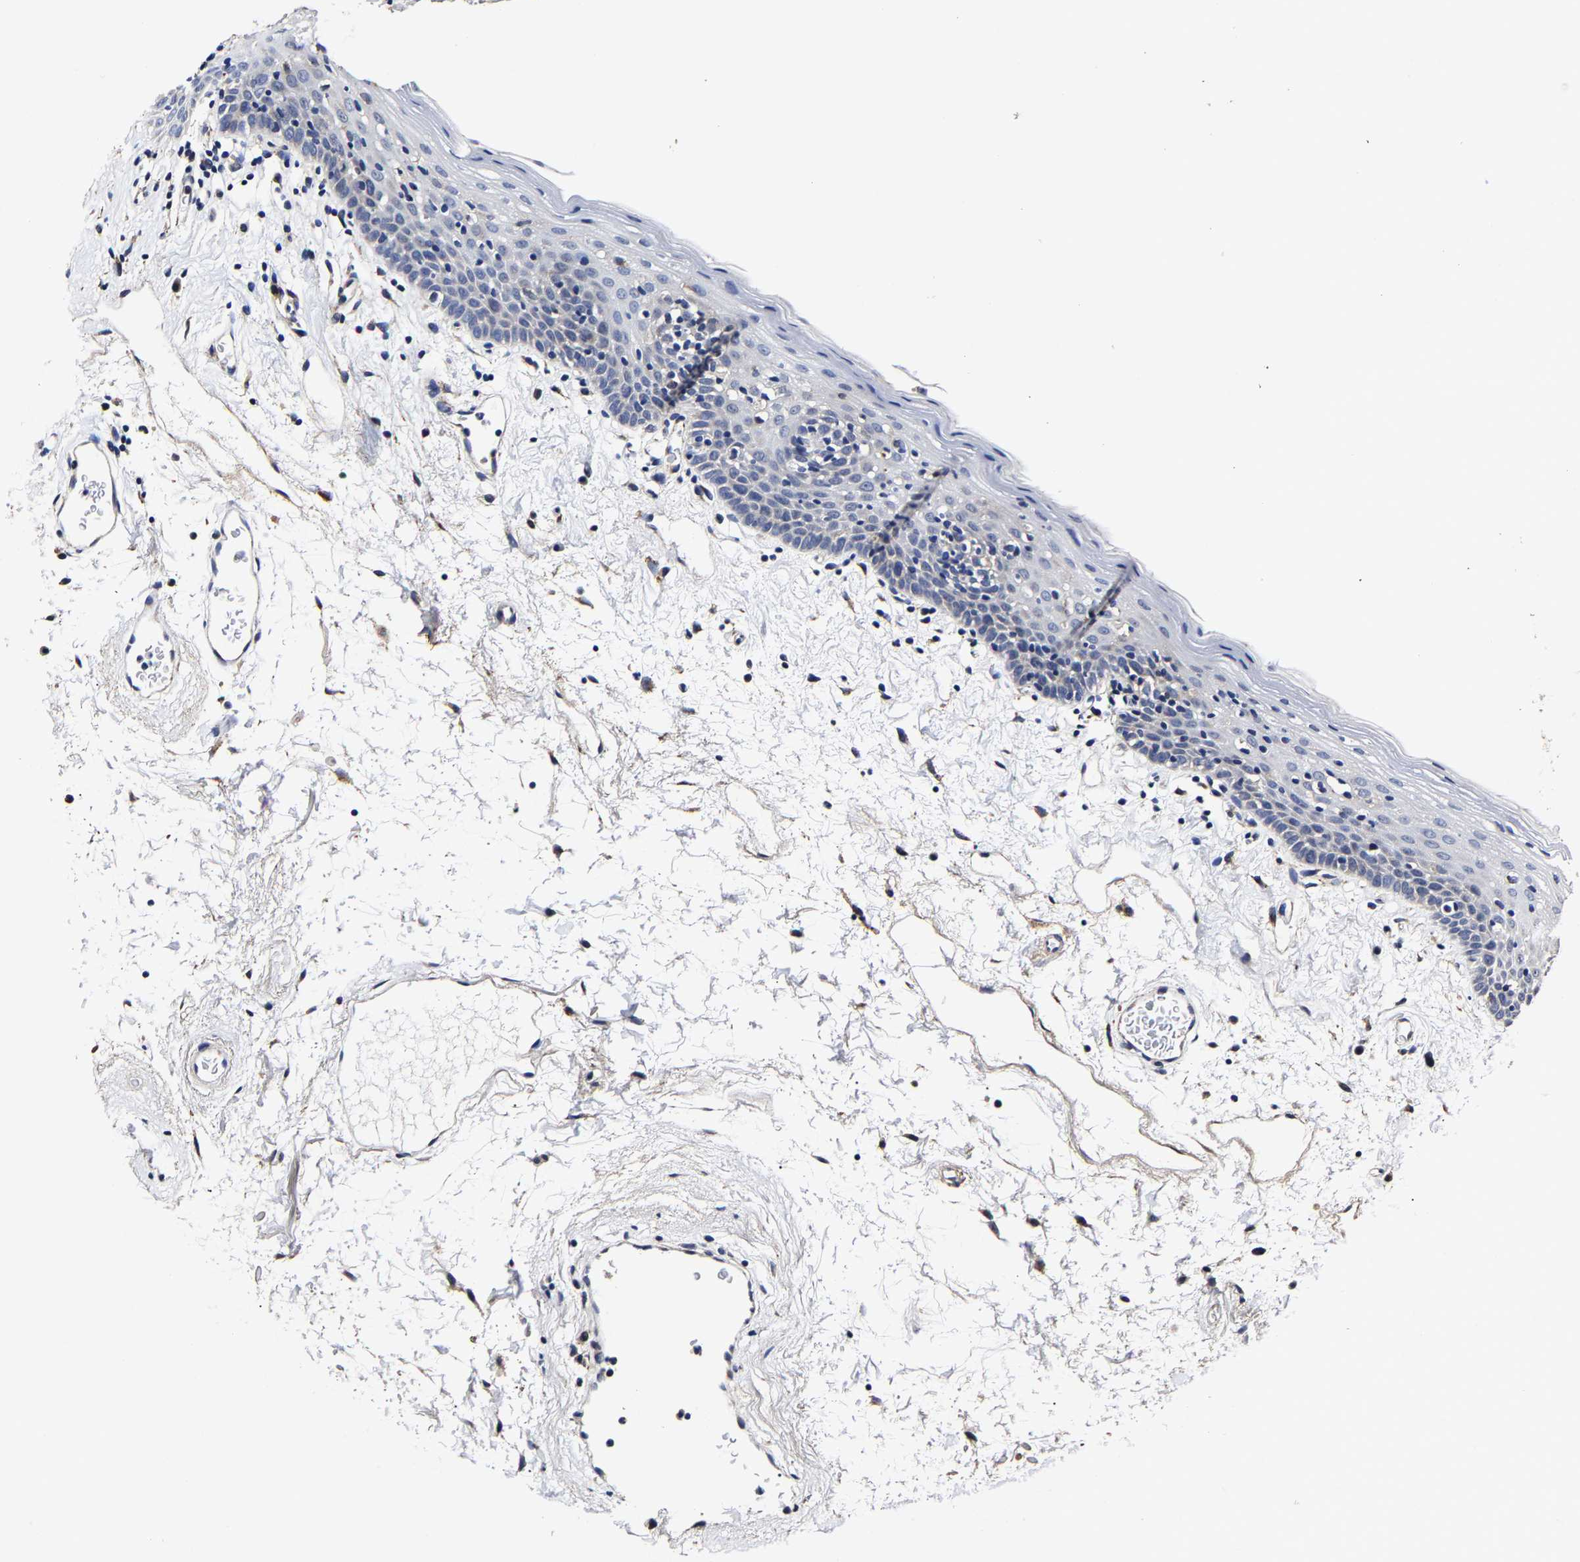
{"staining": {"intensity": "negative", "quantity": "none", "location": "none"}, "tissue": "oral mucosa", "cell_type": "Squamous epithelial cells", "image_type": "normal", "snomed": [{"axis": "morphology", "description": "Normal tissue, NOS"}, {"axis": "topography", "description": "Oral tissue"}], "caption": "Oral mucosa stained for a protein using immunohistochemistry shows no positivity squamous epithelial cells.", "gene": "AASS", "patient": {"sex": "male", "age": 66}}